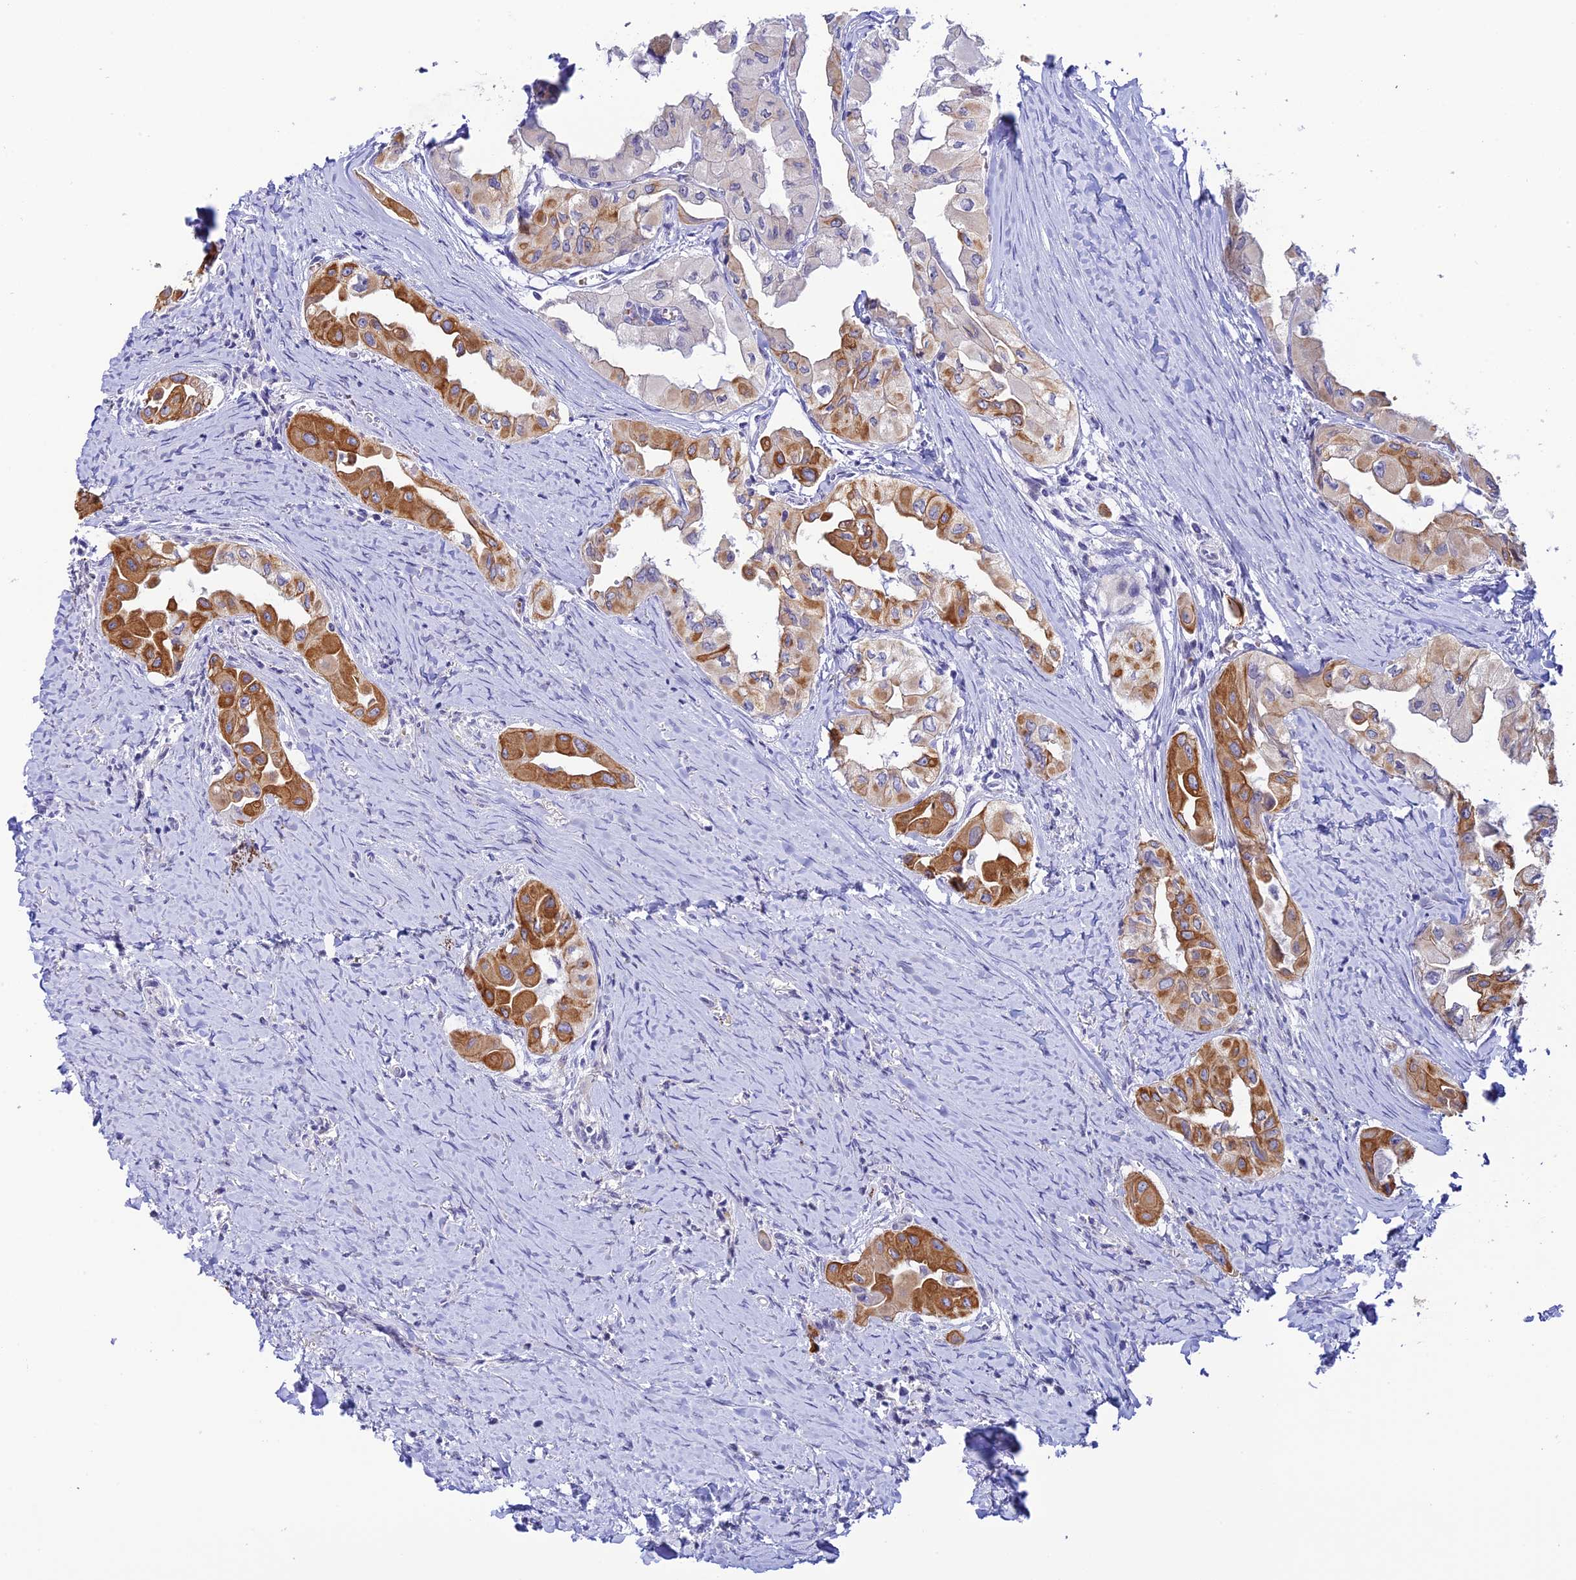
{"staining": {"intensity": "moderate", "quantity": "25%-75%", "location": "cytoplasmic/membranous"}, "tissue": "thyroid cancer", "cell_type": "Tumor cells", "image_type": "cancer", "snomed": [{"axis": "morphology", "description": "Papillary adenocarcinoma, NOS"}, {"axis": "topography", "description": "Thyroid gland"}], "caption": "Immunohistochemistry image of neoplastic tissue: papillary adenocarcinoma (thyroid) stained using IHC exhibits medium levels of moderate protein expression localized specifically in the cytoplasmic/membranous of tumor cells, appearing as a cytoplasmic/membranous brown color.", "gene": "RASGEF1B", "patient": {"sex": "female", "age": 59}}